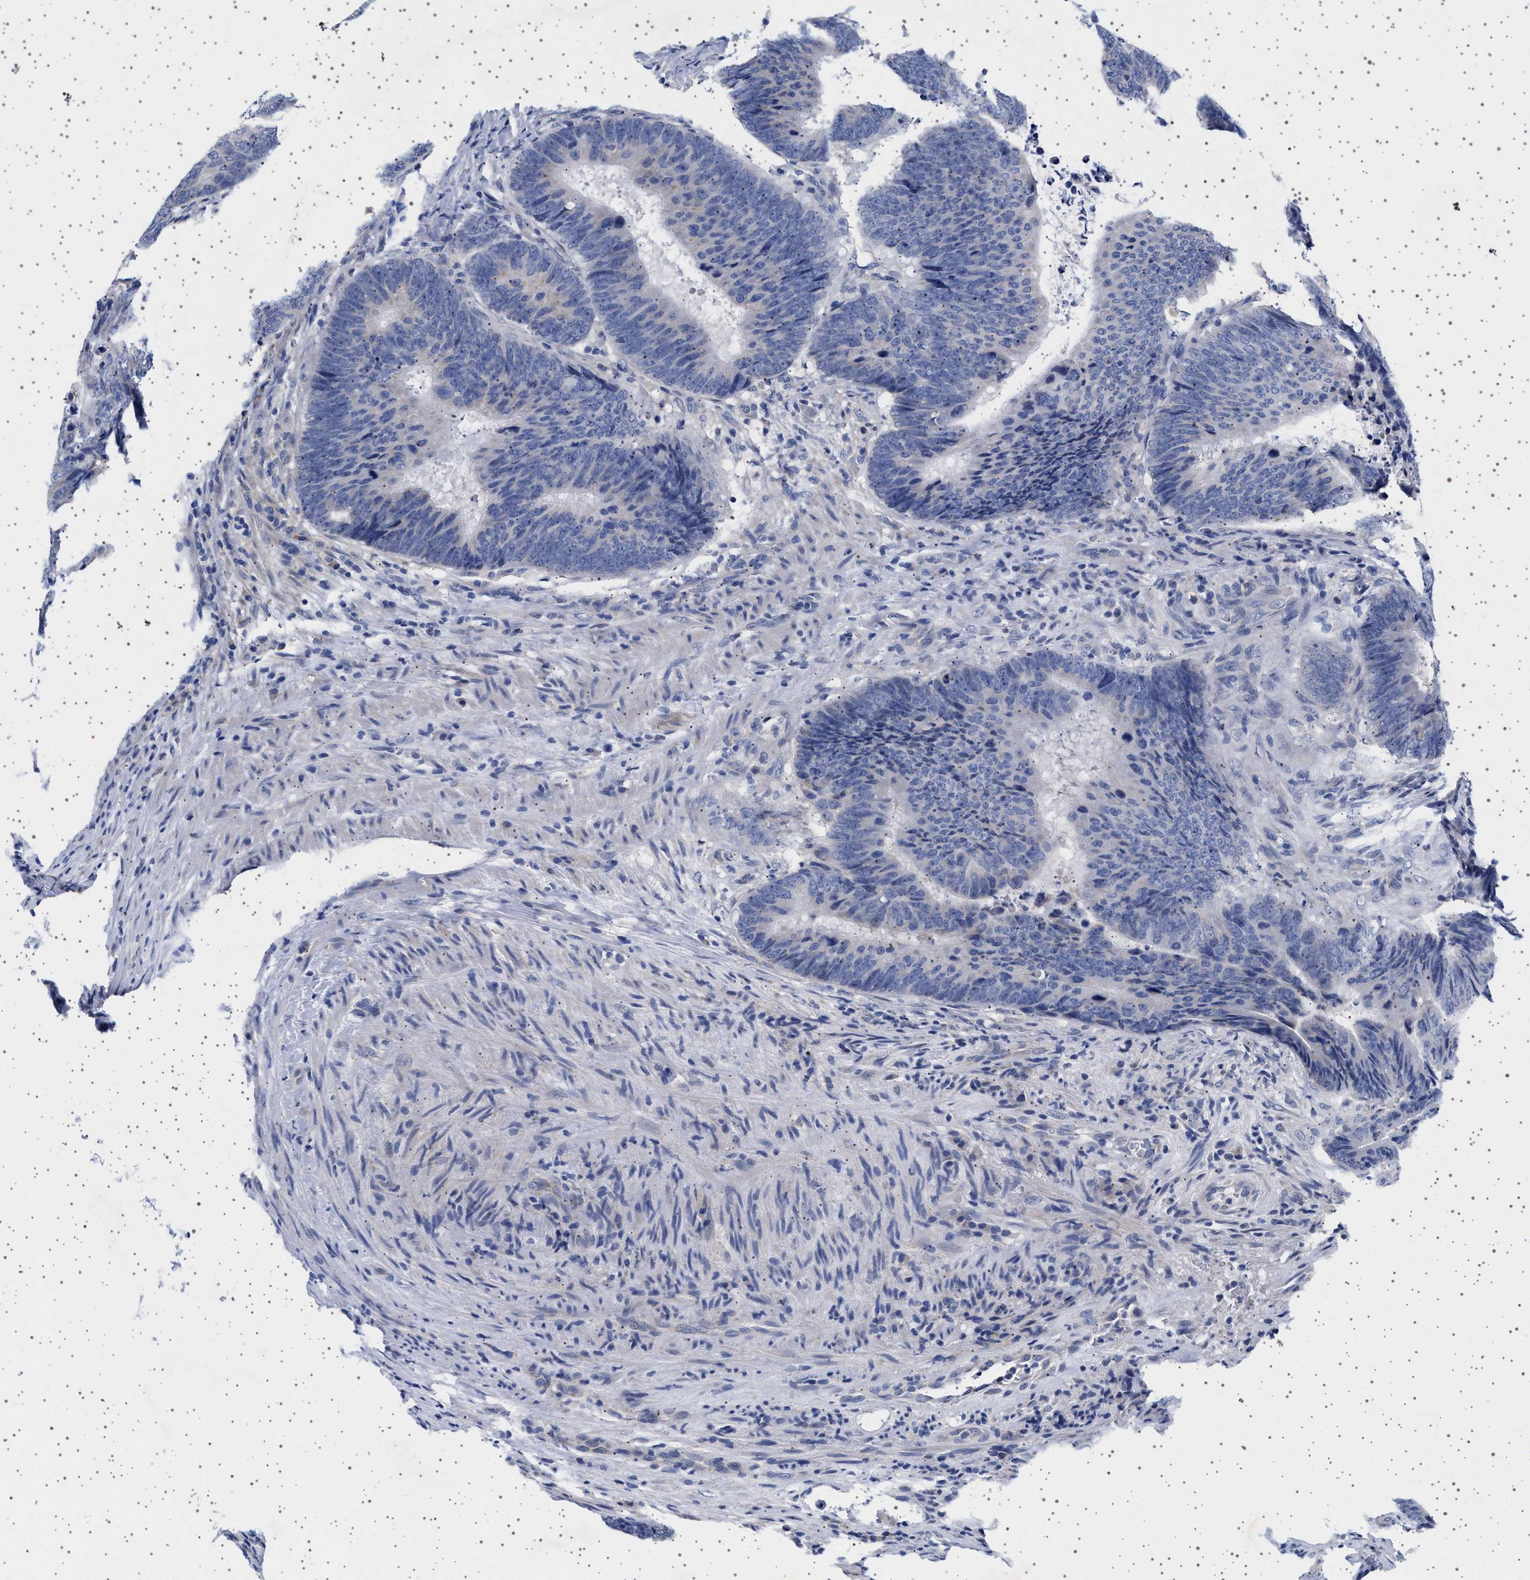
{"staining": {"intensity": "negative", "quantity": "none", "location": "none"}, "tissue": "colorectal cancer", "cell_type": "Tumor cells", "image_type": "cancer", "snomed": [{"axis": "morphology", "description": "Adenocarcinoma, NOS"}, {"axis": "topography", "description": "Colon"}], "caption": "This is an immunohistochemistry (IHC) micrograph of human colorectal cancer. There is no staining in tumor cells.", "gene": "TRMT10B", "patient": {"sex": "male", "age": 56}}